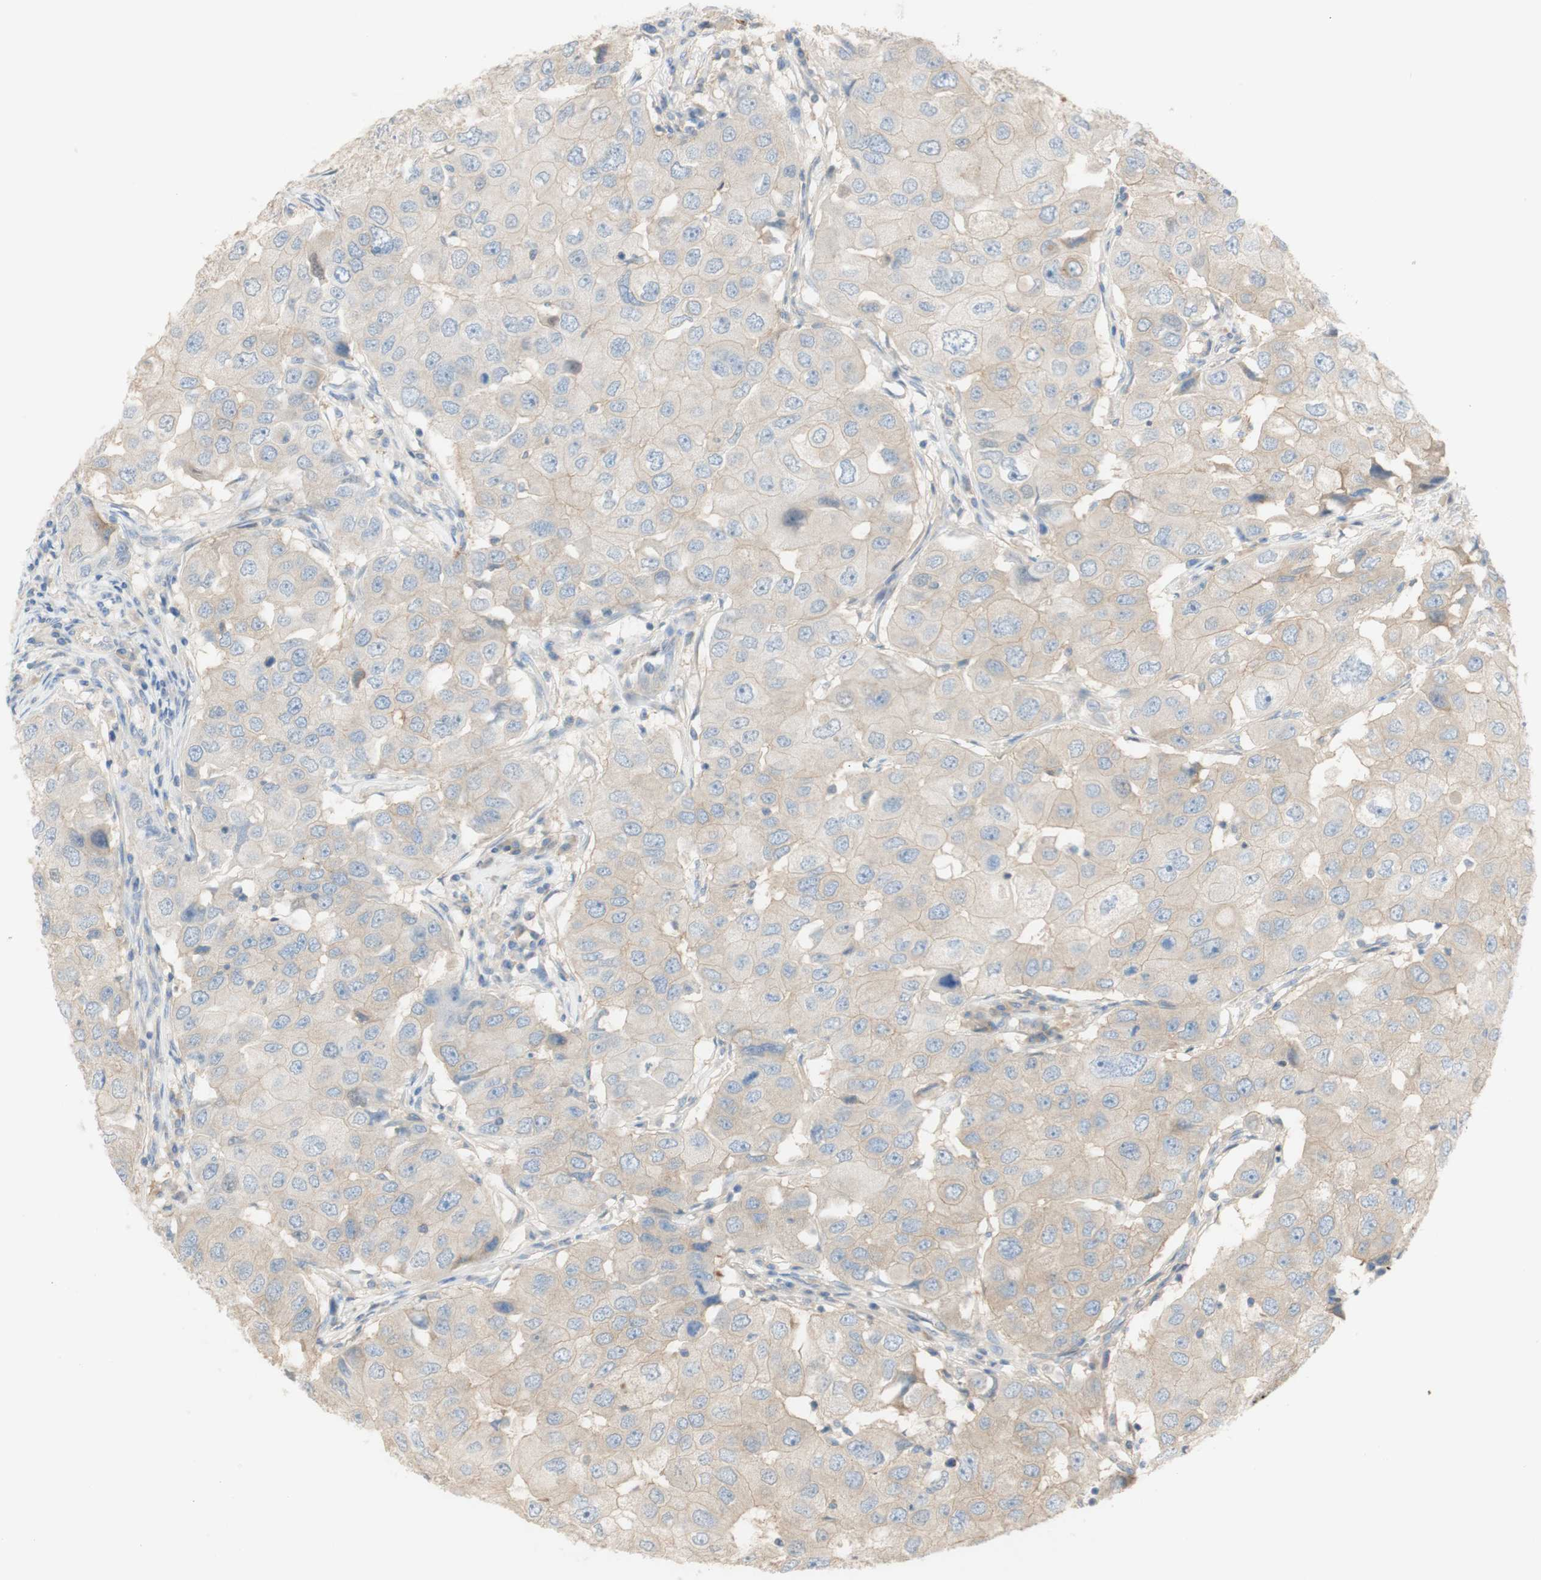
{"staining": {"intensity": "weak", "quantity": ">75%", "location": "cytoplasmic/membranous"}, "tissue": "breast cancer", "cell_type": "Tumor cells", "image_type": "cancer", "snomed": [{"axis": "morphology", "description": "Duct carcinoma"}, {"axis": "topography", "description": "Breast"}], "caption": "Immunohistochemical staining of human breast infiltrating ductal carcinoma shows low levels of weak cytoplasmic/membranous protein staining in about >75% of tumor cells. (Brightfield microscopy of DAB IHC at high magnification).", "gene": "ATP2B1", "patient": {"sex": "female", "age": 27}}